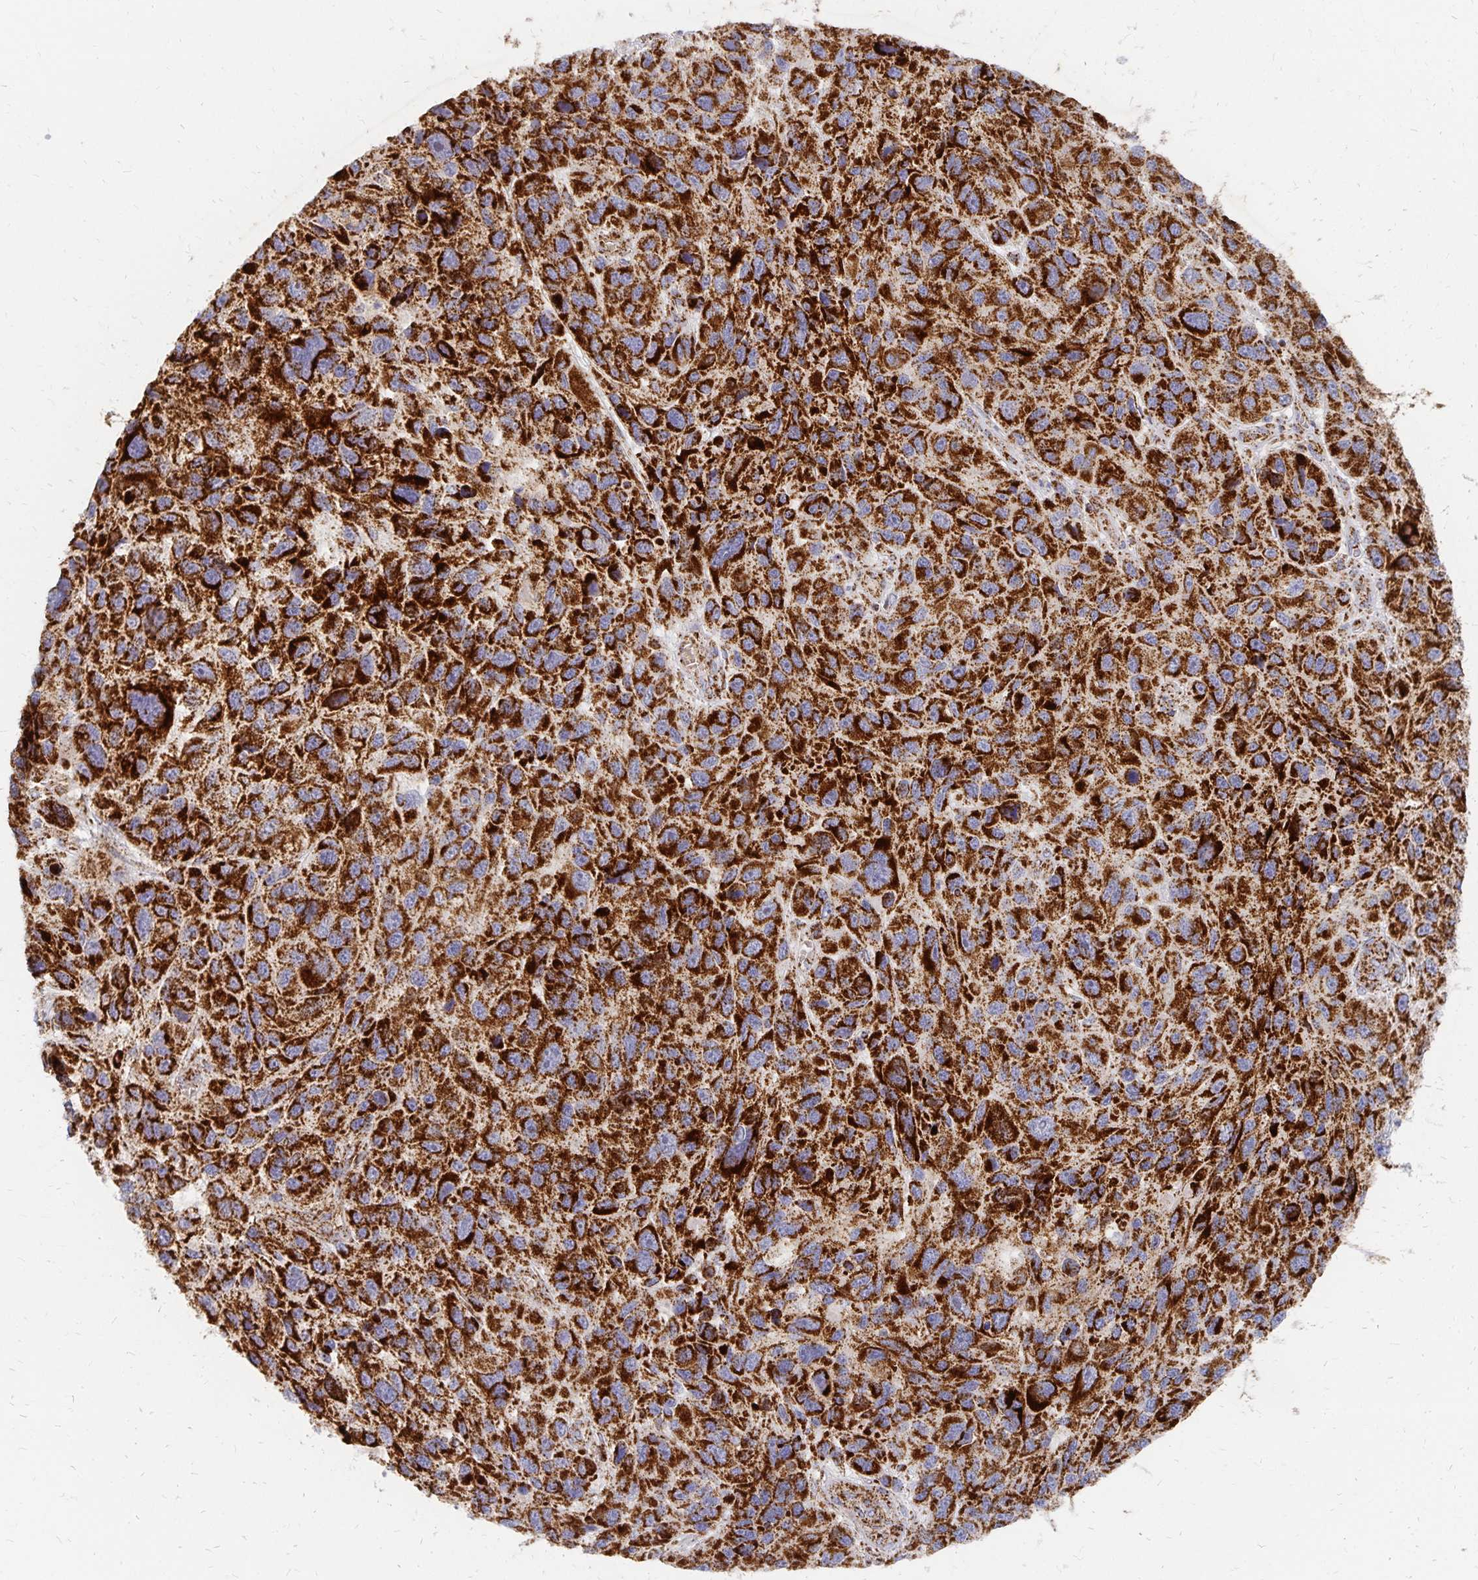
{"staining": {"intensity": "strong", "quantity": ">75%", "location": "cytoplasmic/membranous"}, "tissue": "melanoma", "cell_type": "Tumor cells", "image_type": "cancer", "snomed": [{"axis": "morphology", "description": "Malignant melanoma, NOS"}, {"axis": "topography", "description": "Skin"}], "caption": "Protein staining of melanoma tissue displays strong cytoplasmic/membranous staining in approximately >75% of tumor cells. Nuclei are stained in blue.", "gene": "STOML2", "patient": {"sex": "male", "age": 53}}